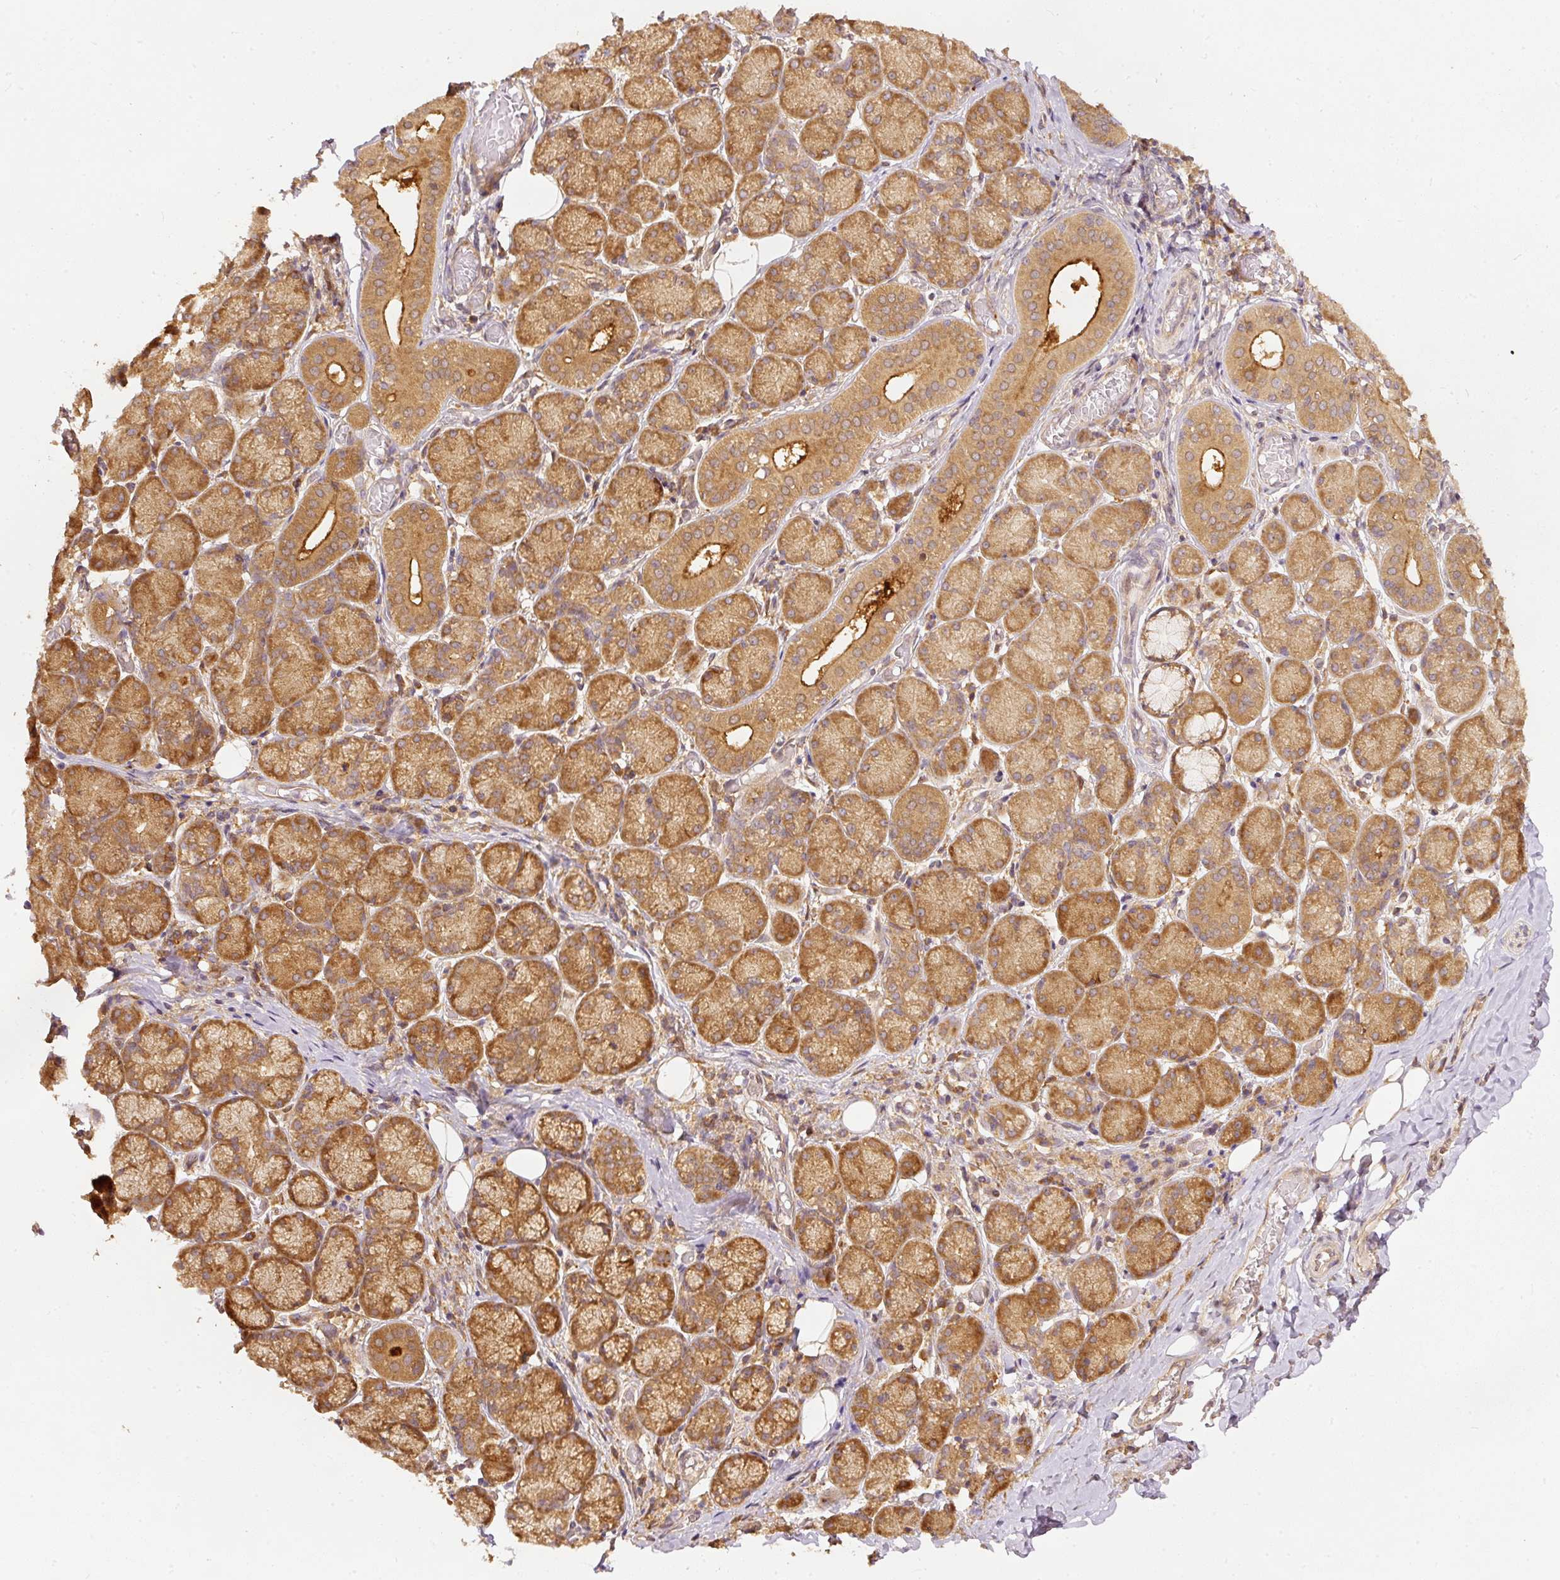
{"staining": {"intensity": "weak", "quantity": ">75%", "location": "cytoplasmic/membranous"}, "tissue": "adipose tissue", "cell_type": "Adipocytes", "image_type": "normal", "snomed": [{"axis": "morphology", "description": "Normal tissue, NOS"}, {"axis": "topography", "description": "Salivary gland"}, {"axis": "topography", "description": "Peripheral nerve tissue"}], "caption": "Protein analysis of normal adipose tissue demonstrates weak cytoplasmic/membranous staining in about >75% of adipocytes.", "gene": "EIF3B", "patient": {"sex": "female", "age": 24}}